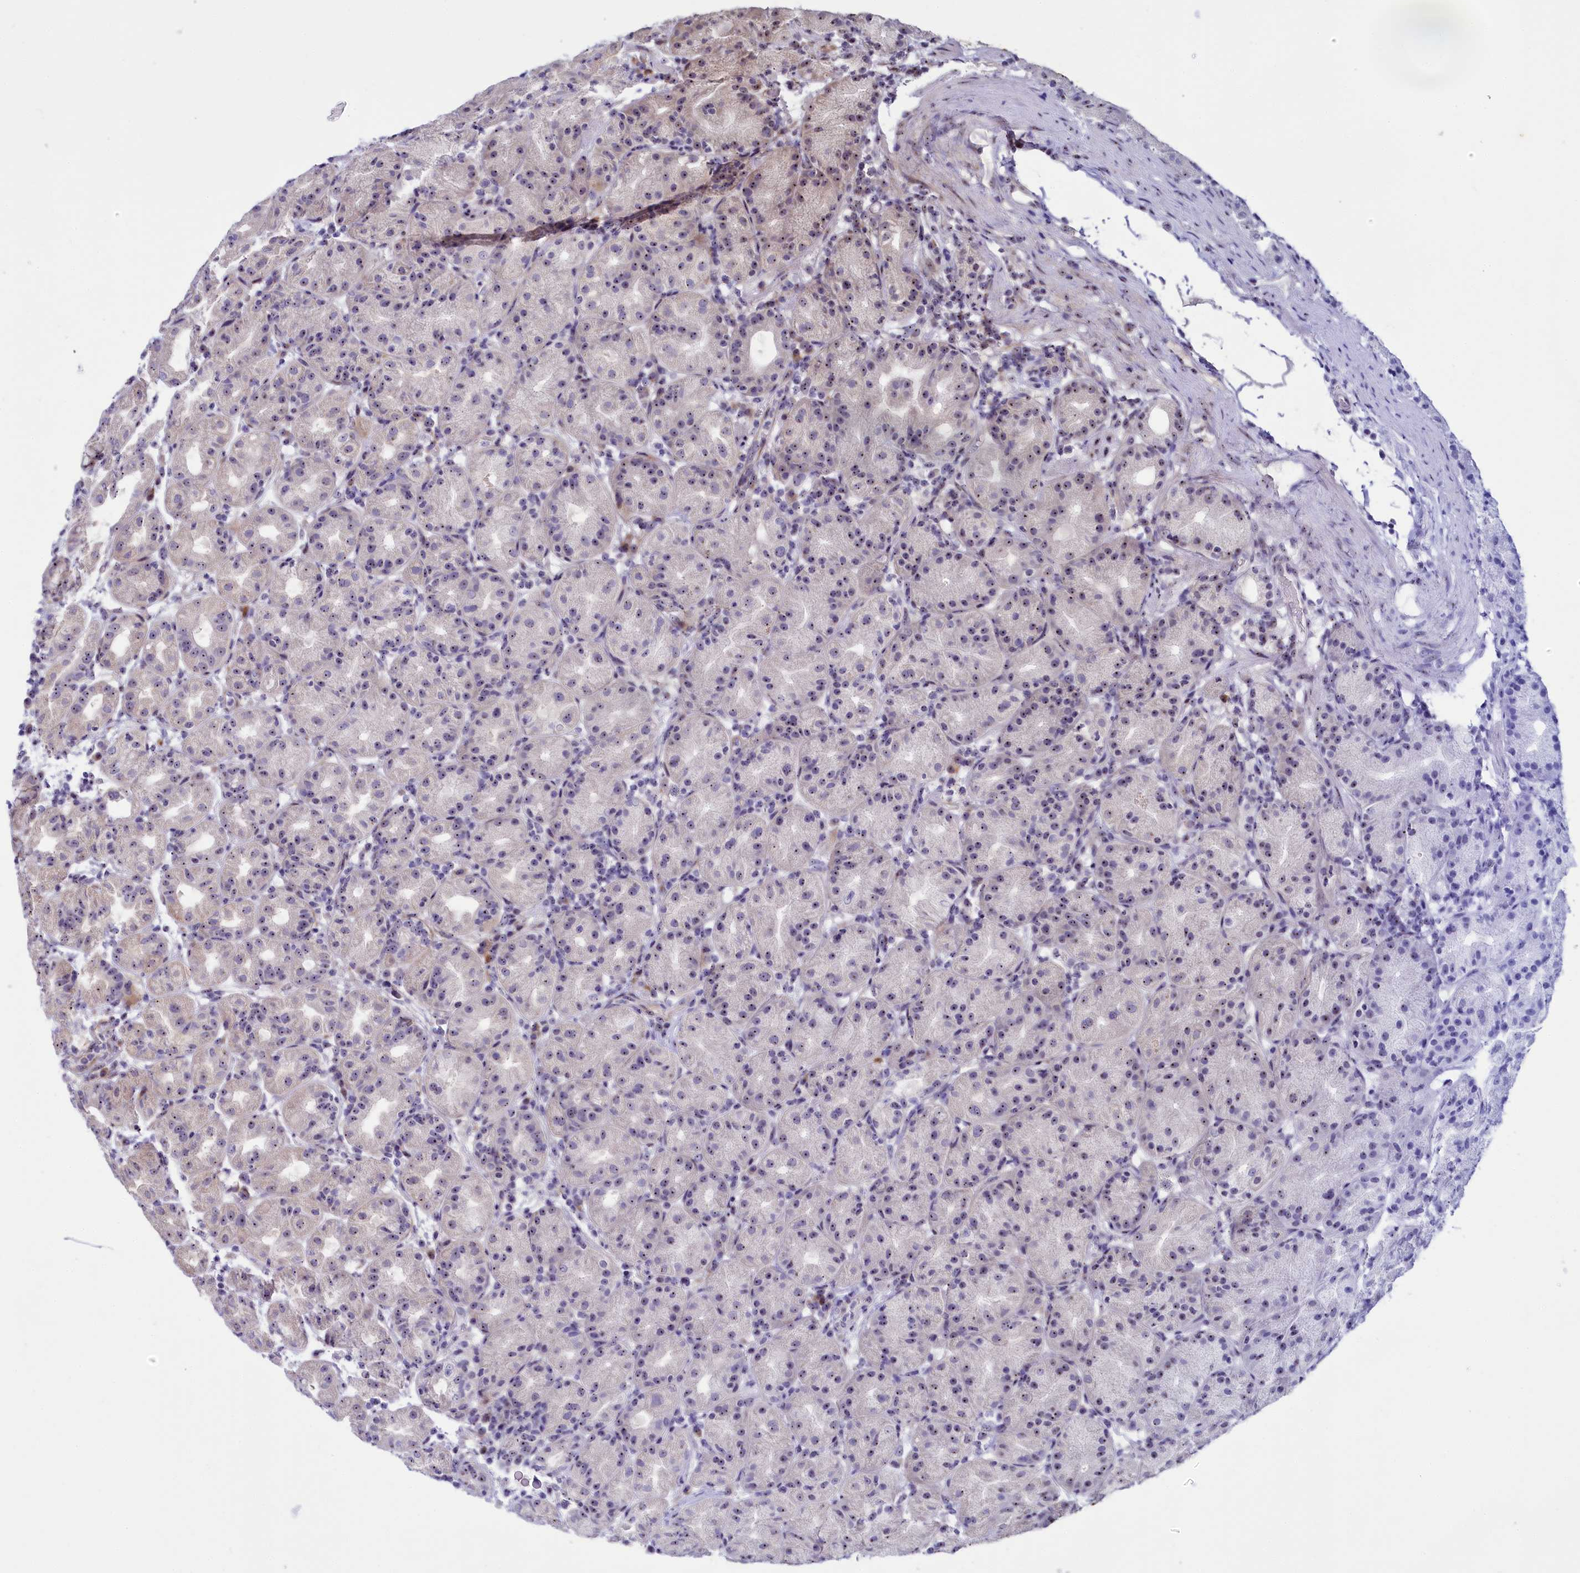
{"staining": {"intensity": "moderate", "quantity": "<25%", "location": "nuclear"}, "tissue": "stomach", "cell_type": "Glandular cells", "image_type": "normal", "snomed": [{"axis": "morphology", "description": "Normal tissue, NOS"}, {"axis": "topography", "description": "Stomach"}], "caption": "The image reveals staining of normal stomach, revealing moderate nuclear protein positivity (brown color) within glandular cells. (DAB (3,3'-diaminobenzidine) IHC, brown staining for protein, blue staining for nuclei).", "gene": "TCOF1", "patient": {"sex": "female", "age": 79}}